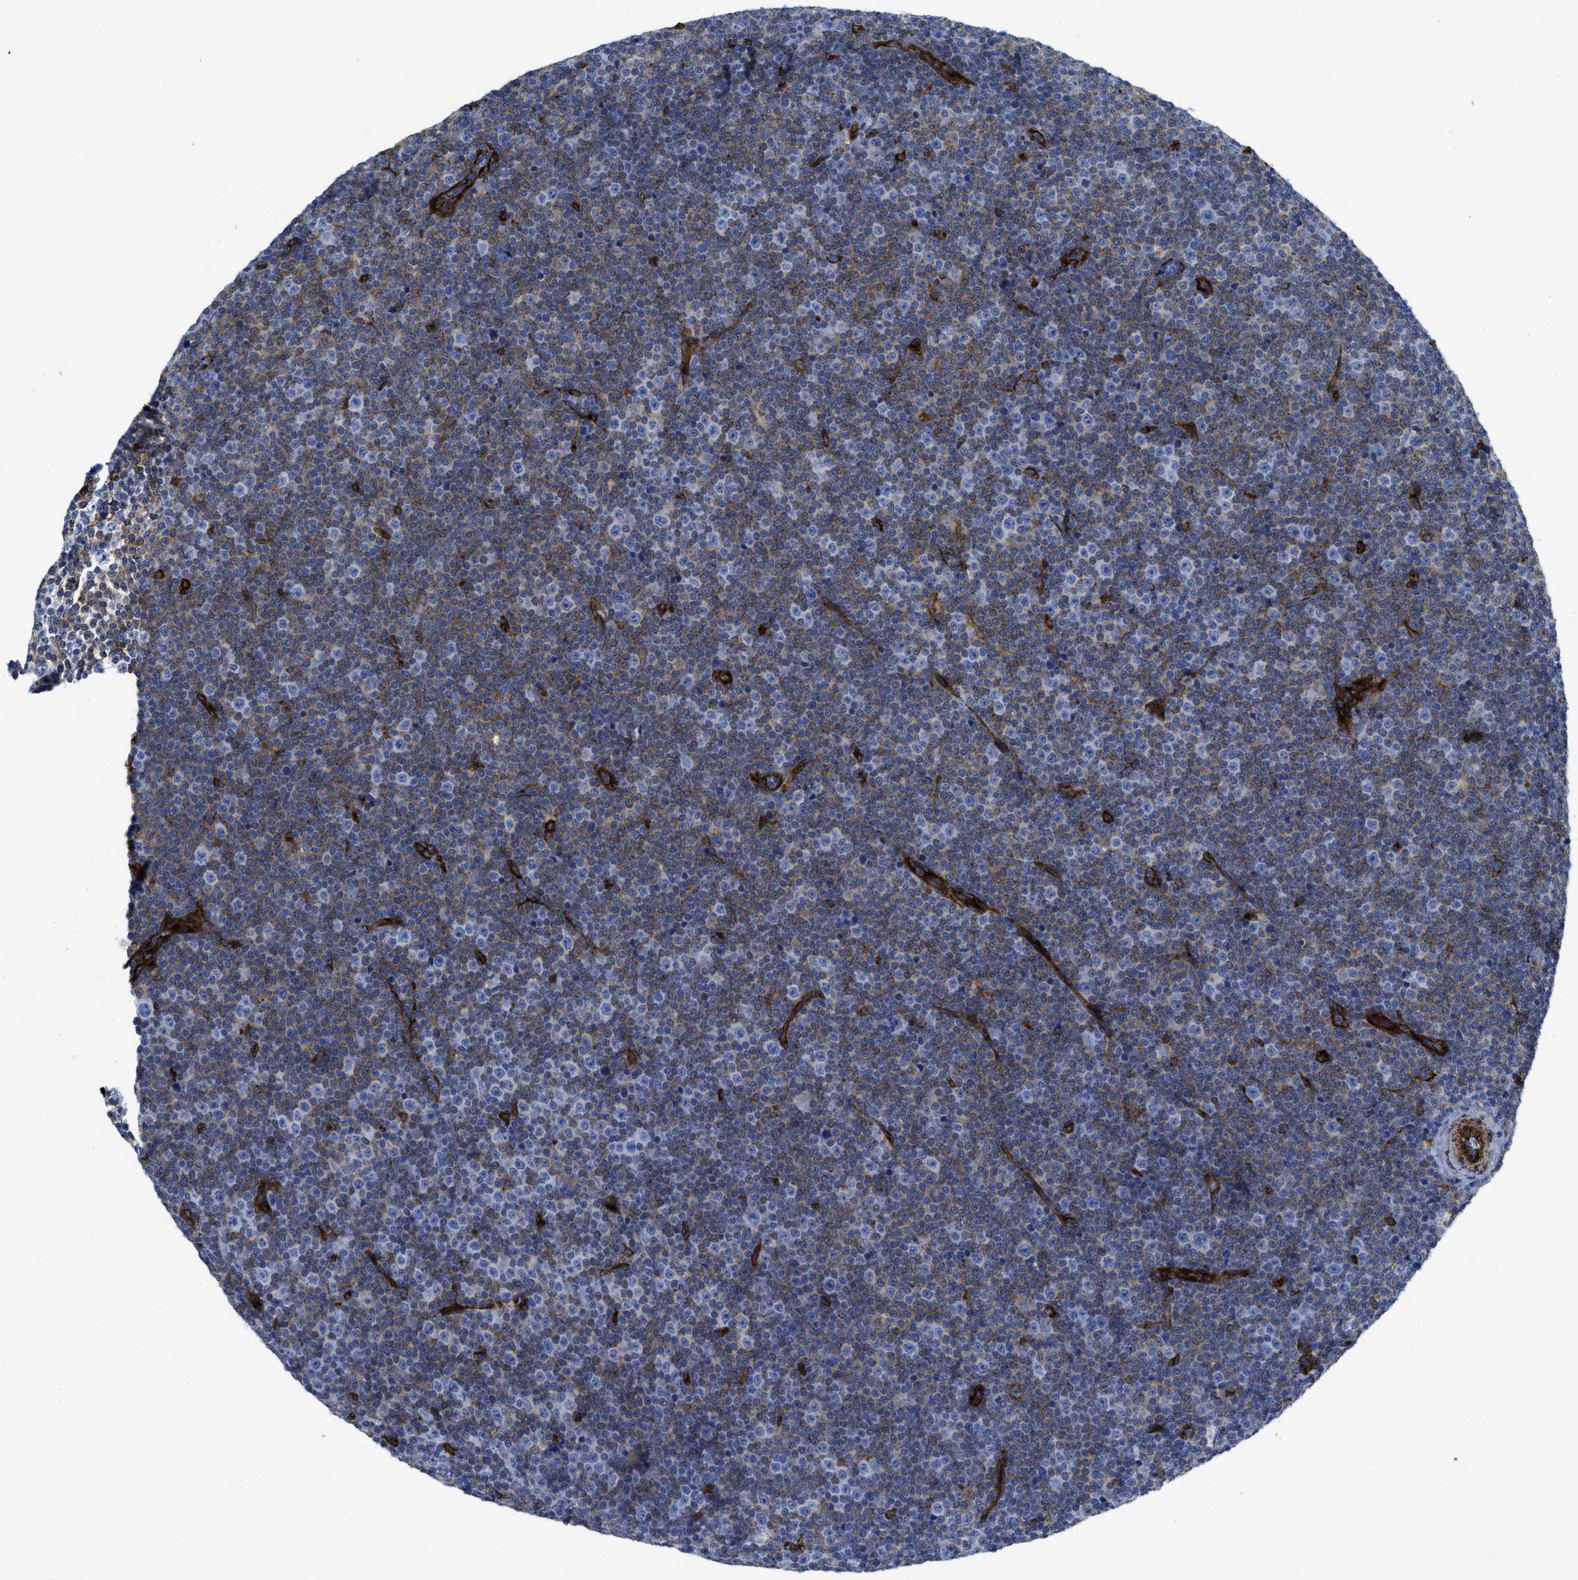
{"staining": {"intensity": "weak", "quantity": "25%-75%", "location": "cytoplasmic/membranous"}, "tissue": "lymphoma", "cell_type": "Tumor cells", "image_type": "cancer", "snomed": [{"axis": "morphology", "description": "Malignant lymphoma, non-Hodgkin's type, Low grade"}, {"axis": "topography", "description": "Lymph node"}], "caption": "Immunohistochemistry (IHC) staining of lymphoma, which reveals low levels of weak cytoplasmic/membranous positivity in approximately 25%-75% of tumor cells indicating weak cytoplasmic/membranous protein staining. The staining was performed using DAB (brown) for protein detection and nuclei were counterstained in hematoxylin (blue).", "gene": "HIP1", "patient": {"sex": "female", "age": 67}}